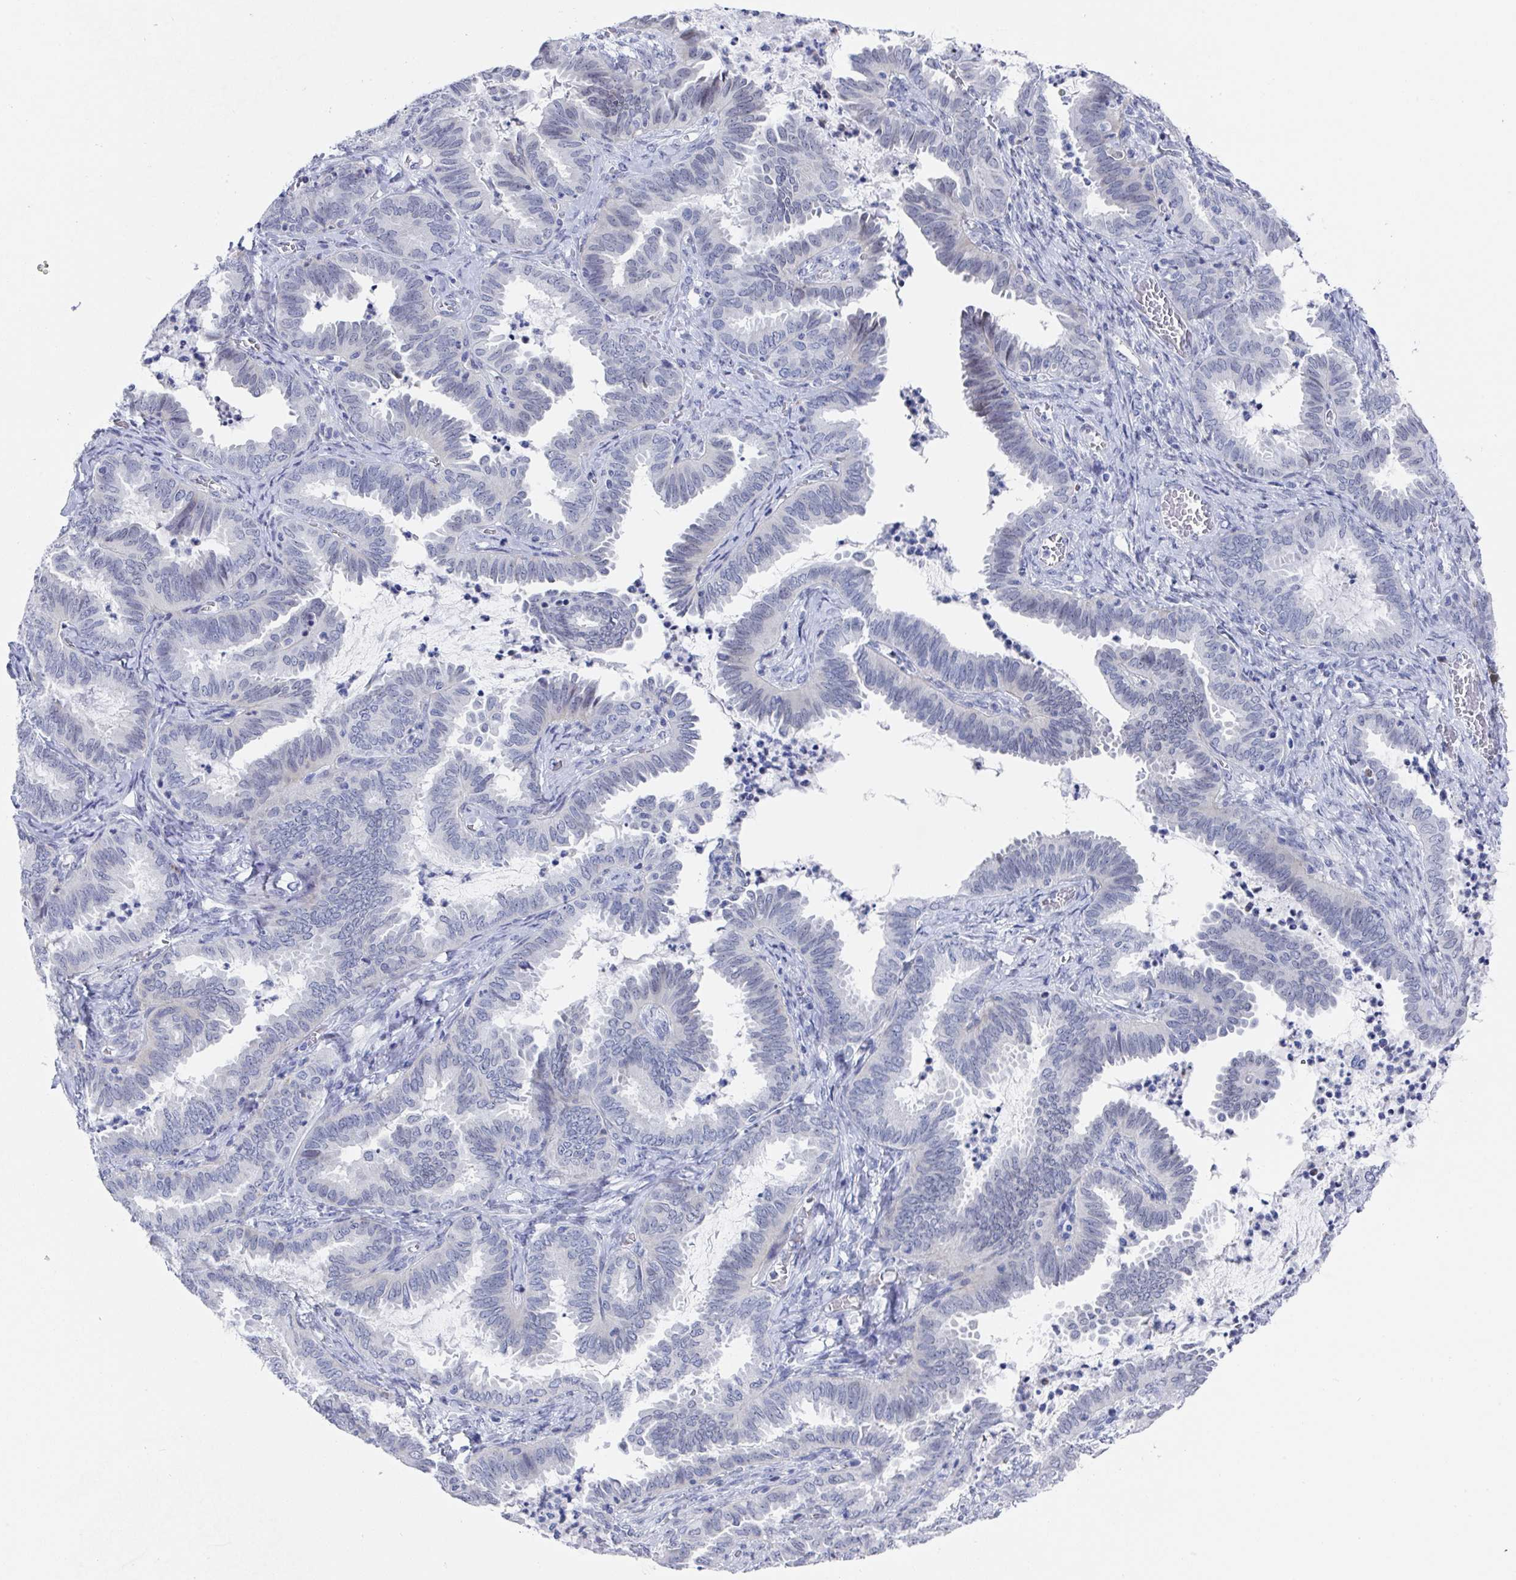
{"staining": {"intensity": "weak", "quantity": "<25%", "location": "nuclear"}, "tissue": "ovarian cancer", "cell_type": "Tumor cells", "image_type": "cancer", "snomed": [{"axis": "morphology", "description": "Carcinoma, endometroid"}, {"axis": "topography", "description": "Ovary"}], "caption": "There is no significant positivity in tumor cells of ovarian endometroid carcinoma.", "gene": "MFSD4A", "patient": {"sex": "female", "age": 70}}